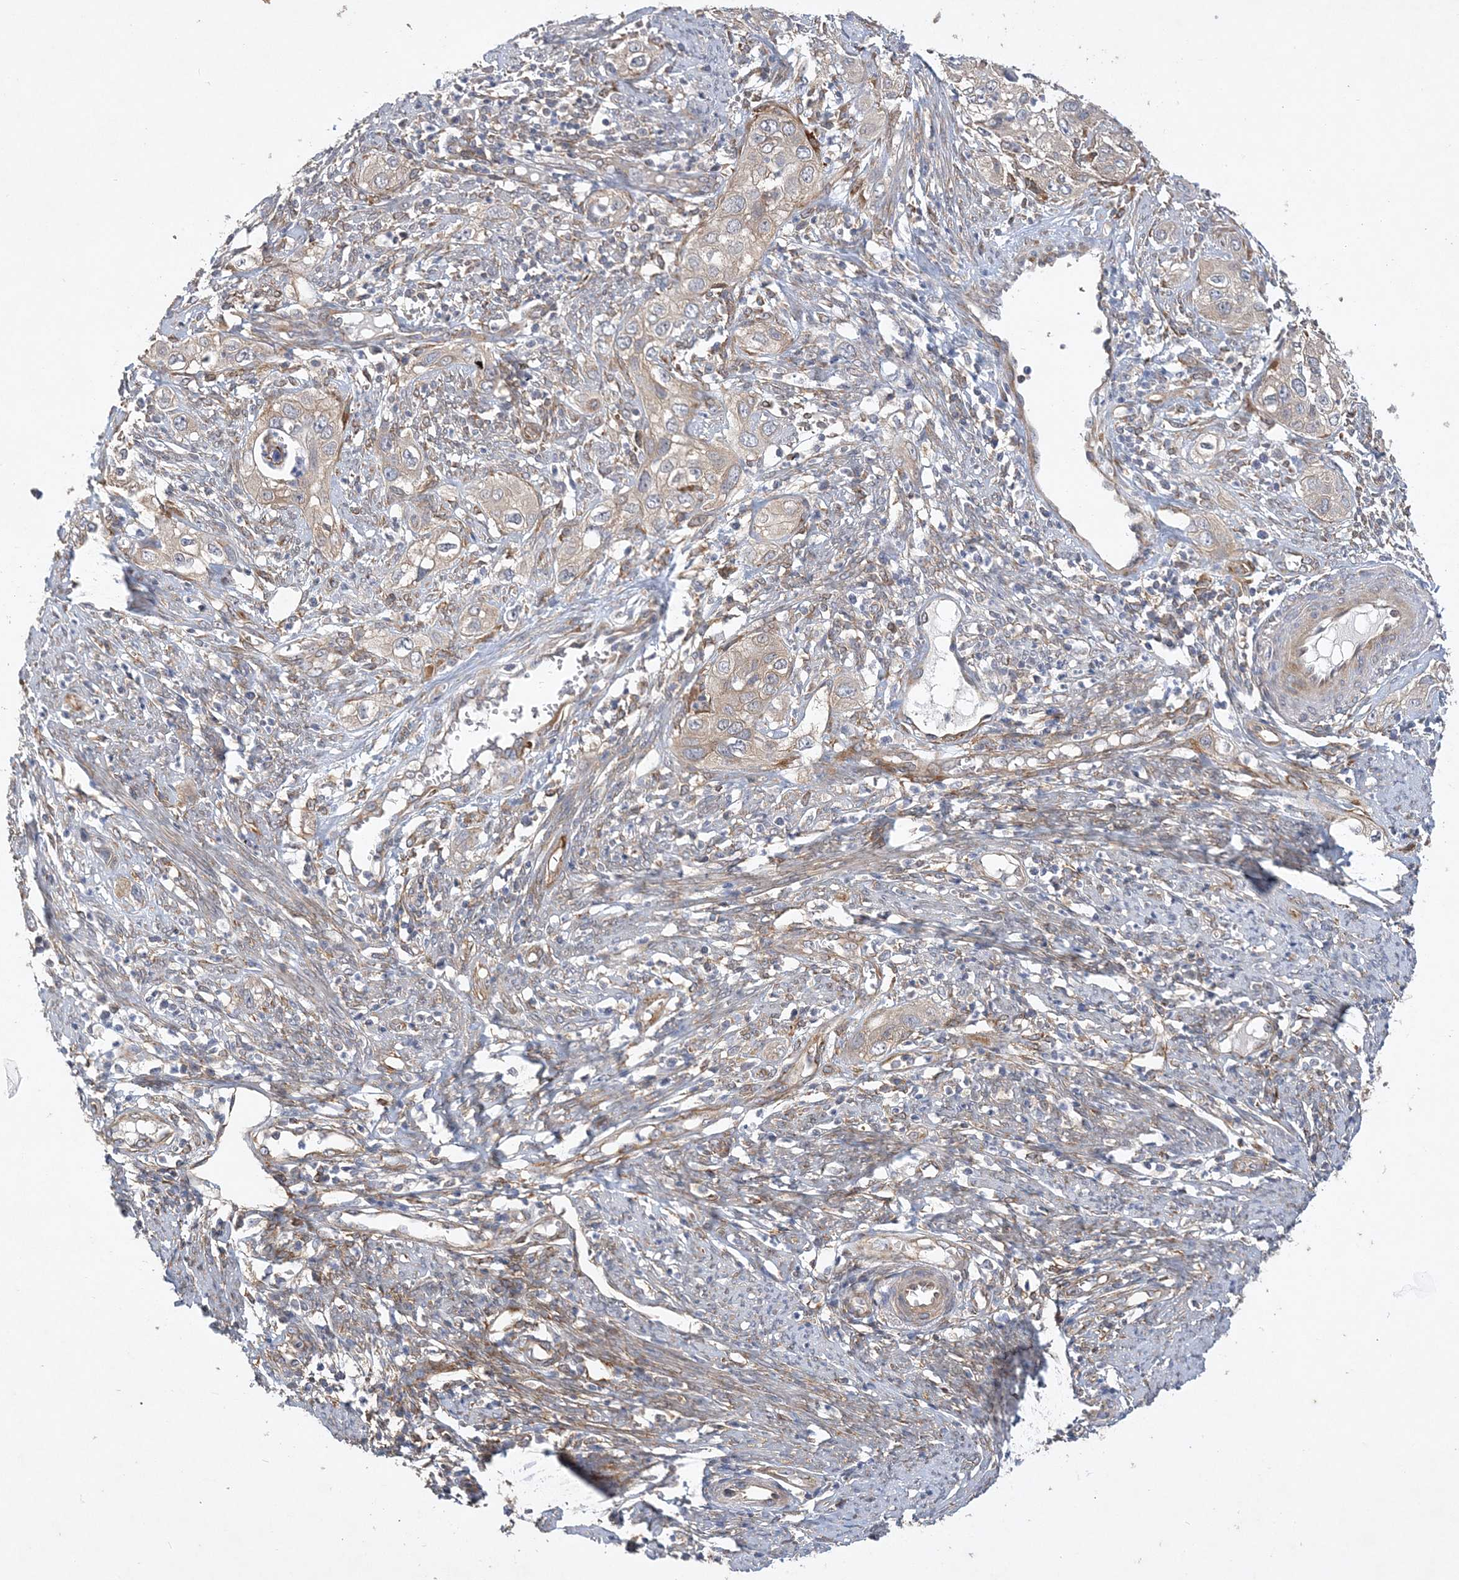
{"staining": {"intensity": "weak", "quantity": "25%-75%", "location": "cytoplasmic/membranous"}, "tissue": "cervical cancer", "cell_type": "Tumor cells", "image_type": "cancer", "snomed": [{"axis": "morphology", "description": "Squamous cell carcinoma, NOS"}, {"axis": "topography", "description": "Cervix"}], "caption": "The histopathology image reveals staining of cervical cancer, revealing weak cytoplasmic/membranous protein expression (brown color) within tumor cells.", "gene": "MAP4K5", "patient": {"sex": "female", "age": 34}}